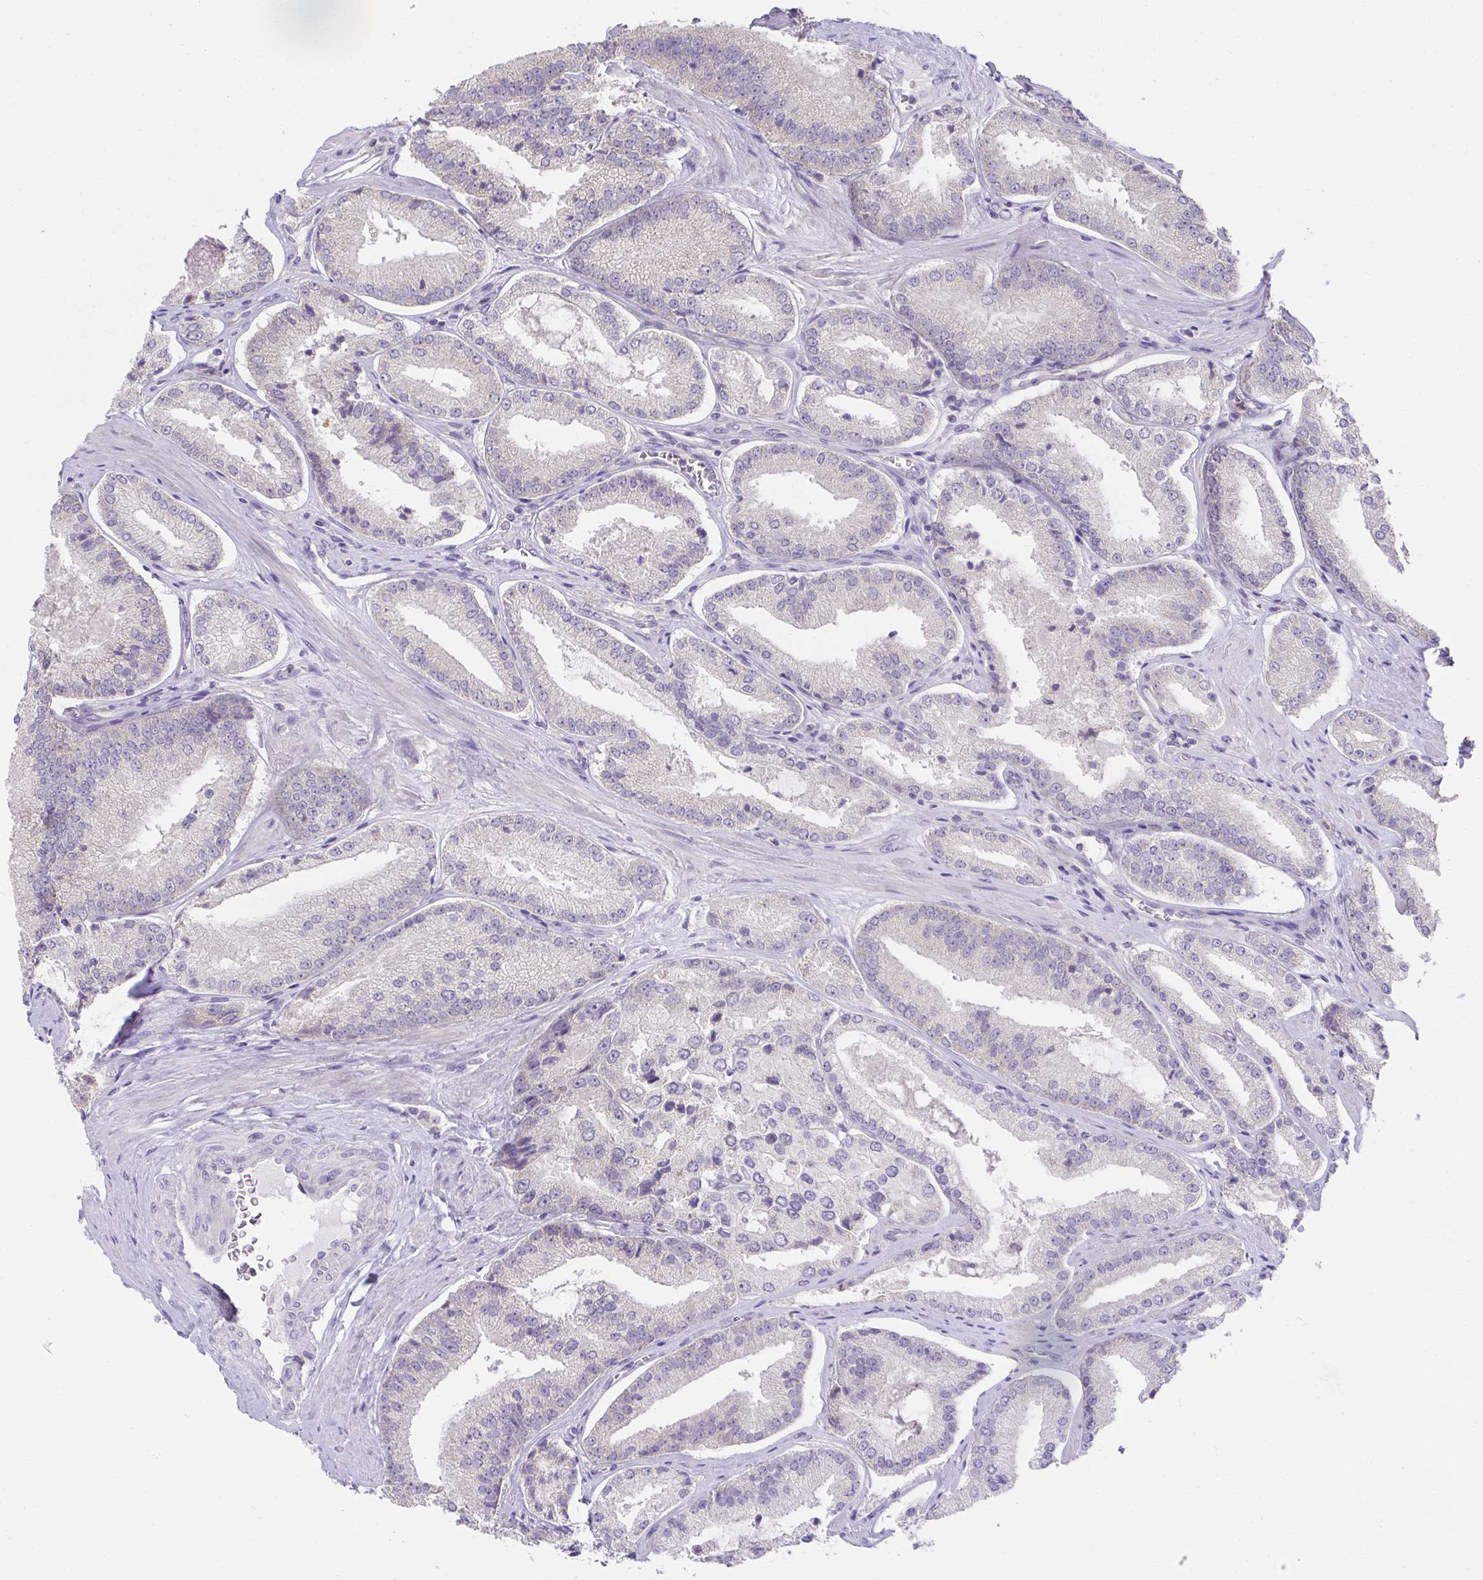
{"staining": {"intensity": "negative", "quantity": "none", "location": "none"}, "tissue": "prostate cancer", "cell_type": "Tumor cells", "image_type": "cancer", "snomed": [{"axis": "morphology", "description": "Adenocarcinoma, High grade"}, {"axis": "topography", "description": "Prostate"}], "caption": "Immunohistochemistry histopathology image of neoplastic tissue: human prostate high-grade adenocarcinoma stained with DAB (3,3'-diaminobenzidine) reveals no significant protein expression in tumor cells. (Brightfield microscopy of DAB IHC at high magnification).", "gene": "CXCR1", "patient": {"sex": "male", "age": 73}}